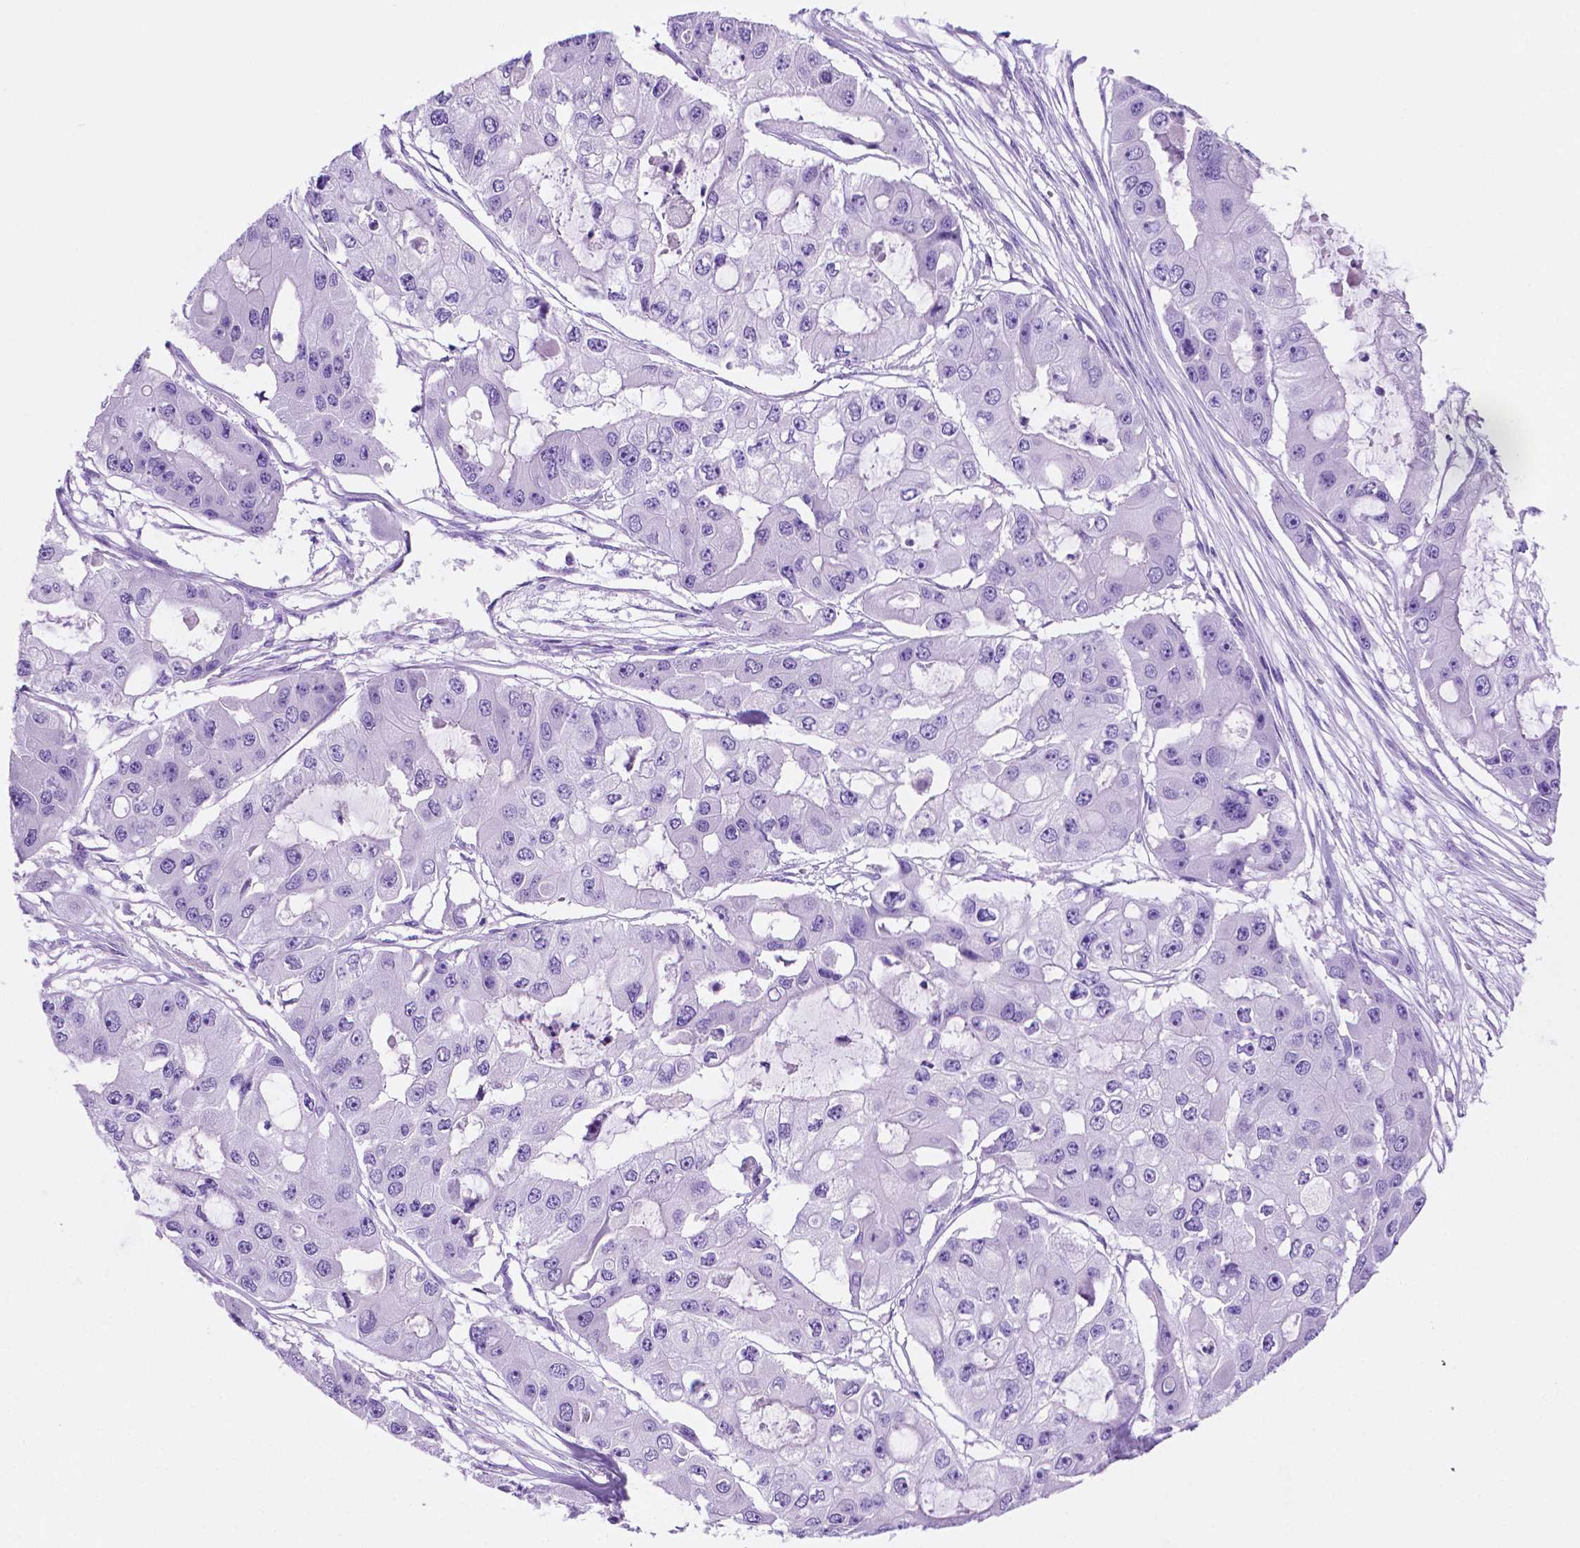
{"staining": {"intensity": "negative", "quantity": "none", "location": "none"}, "tissue": "ovarian cancer", "cell_type": "Tumor cells", "image_type": "cancer", "snomed": [{"axis": "morphology", "description": "Cystadenocarcinoma, serous, NOS"}, {"axis": "topography", "description": "Ovary"}], "caption": "Human ovarian cancer stained for a protein using immunohistochemistry displays no staining in tumor cells.", "gene": "FOXB2", "patient": {"sex": "female", "age": 56}}